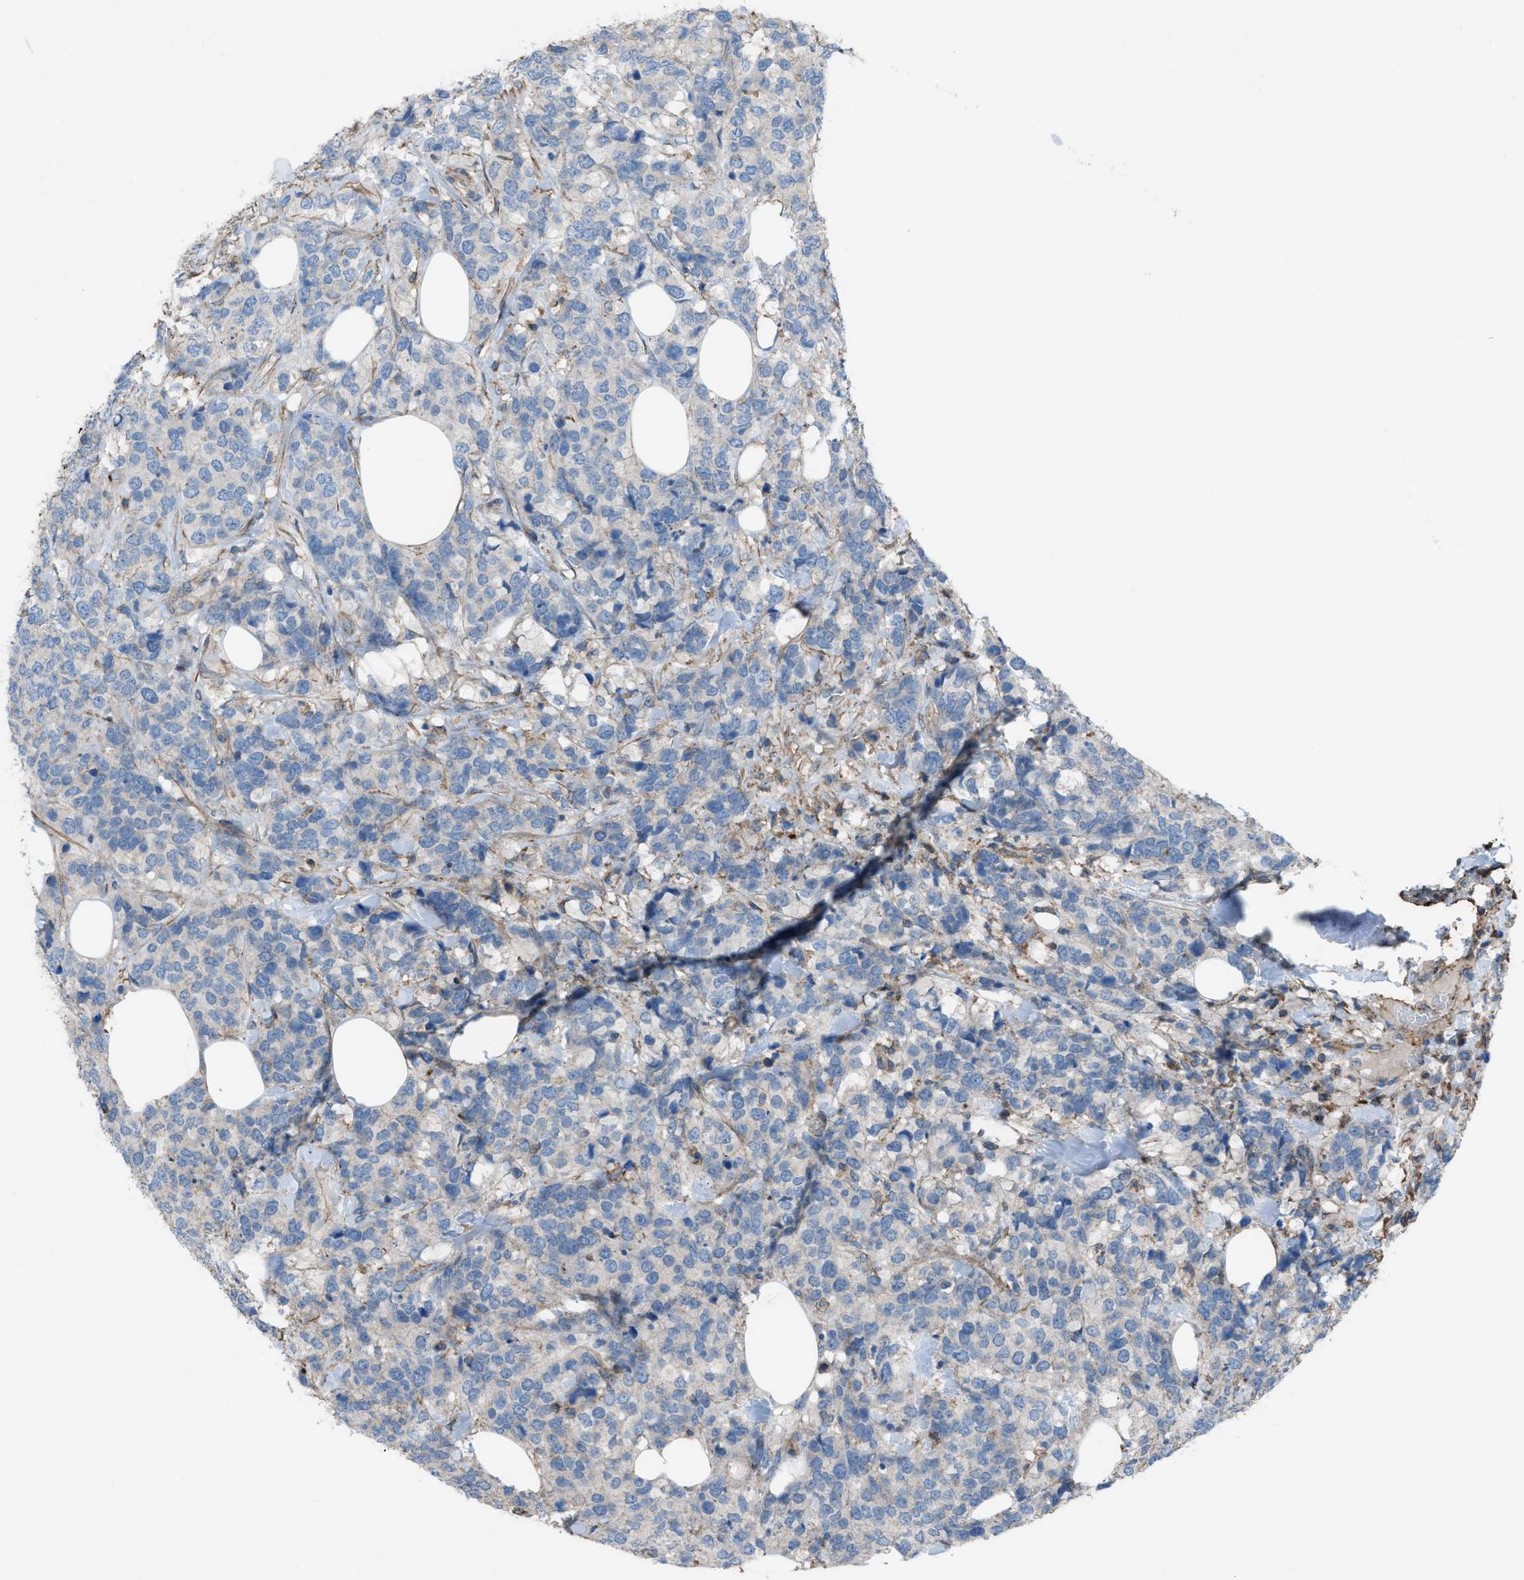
{"staining": {"intensity": "negative", "quantity": "none", "location": "none"}, "tissue": "breast cancer", "cell_type": "Tumor cells", "image_type": "cancer", "snomed": [{"axis": "morphology", "description": "Lobular carcinoma"}, {"axis": "topography", "description": "Breast"}], "caption": "Micrograph shows no significant protein expression in tumor cells of lobular carcinoma (breast). Nuclei are stained in blue.", "gene": "NCK2", "patient": {"sex": "female", "age": 59}}